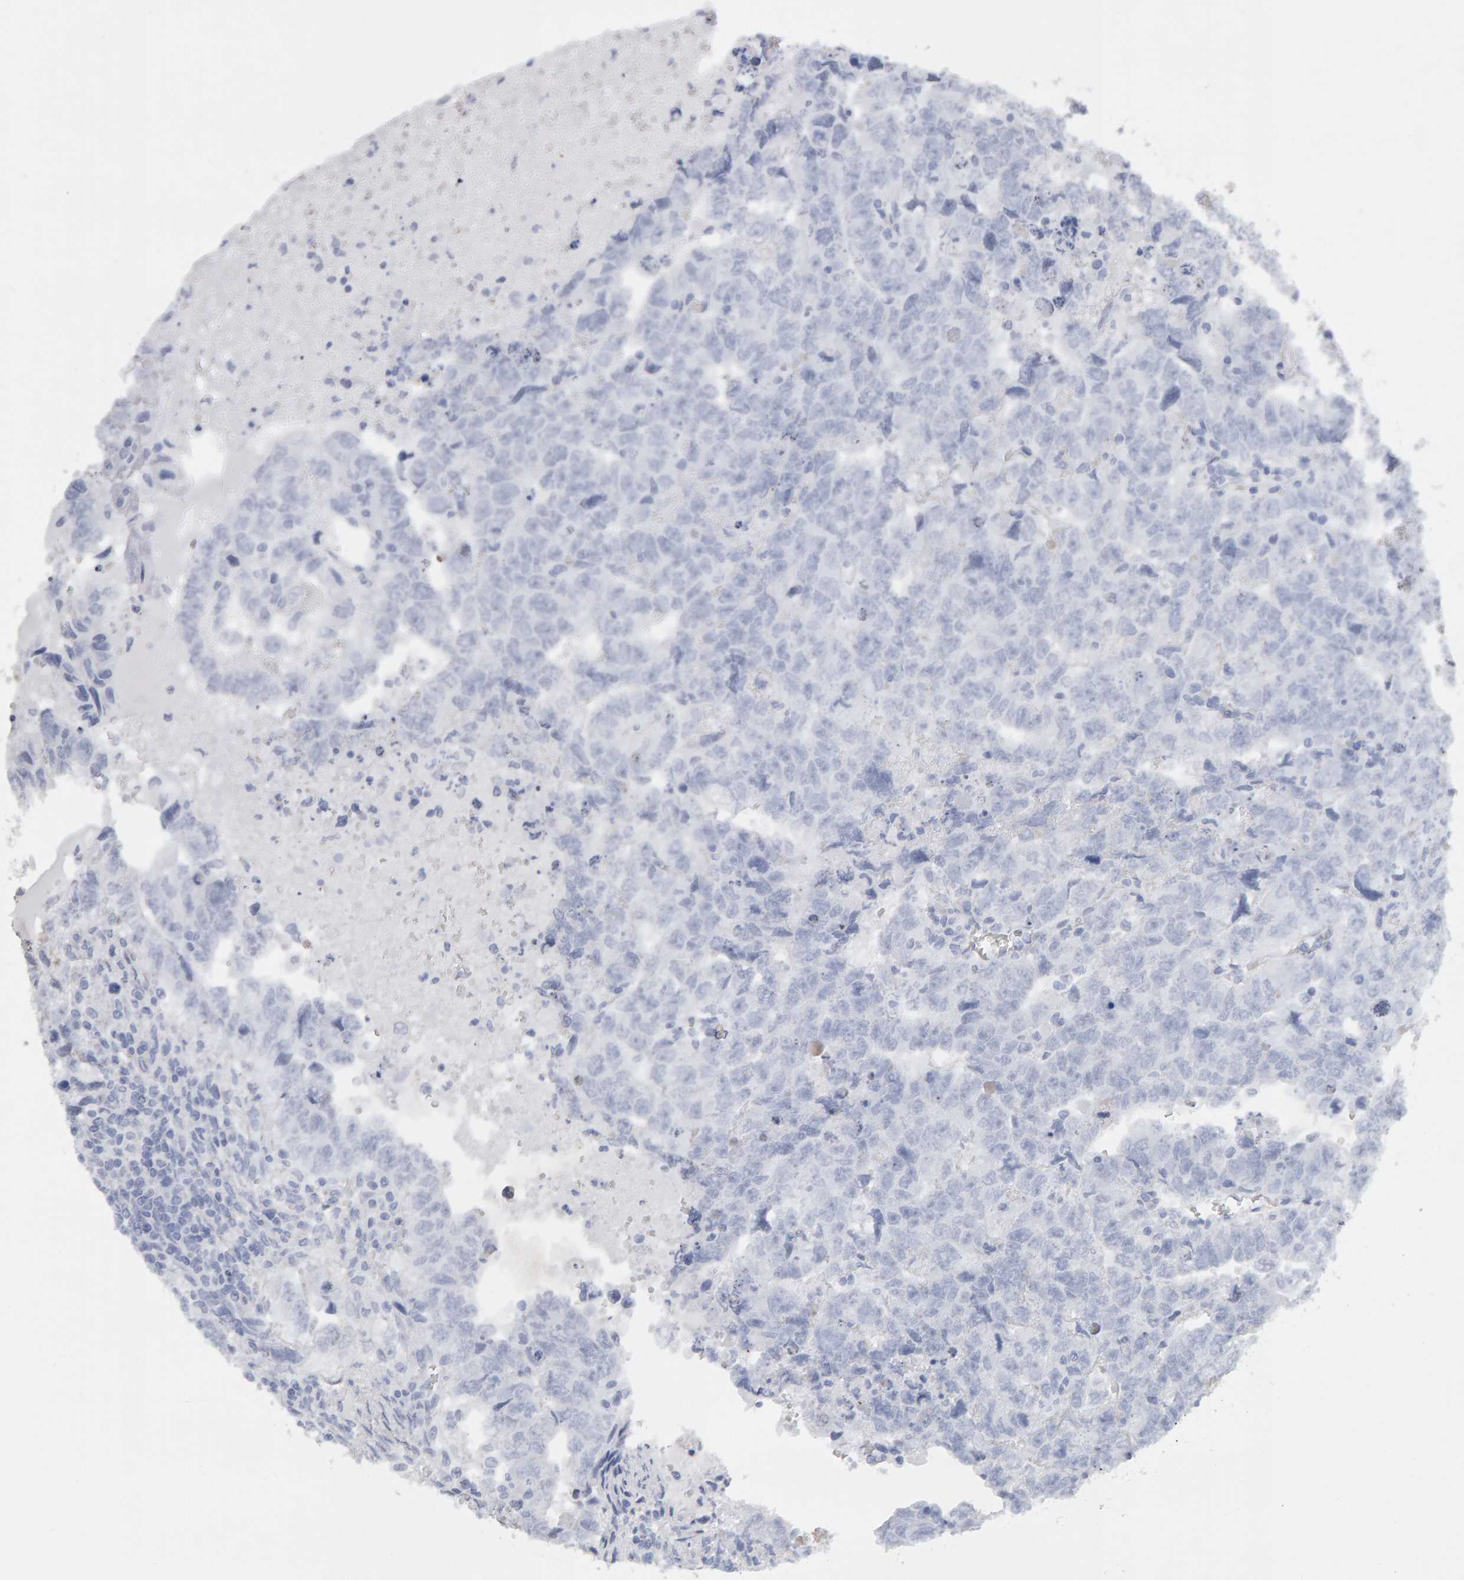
{"staining": {"intensity": "negative", "quantity": "none", "location": "none"}, "tissue": "testis cancer", "cell_type": "Tumor cells", "image_type": "cancer", "snomed": [{"axis": "morphology", "description": "Carcinoma, Embryonal, NOS"}, {"axis": "topography", "description": "Testis"}], "caption": "Embryonal carcinoma (testis) stained for a protein using immunohistochemistry (IHC) reveals no positivity tumor cells.", "gene": "ENGASE", "patient": {"sex": "male", "age": 36}}